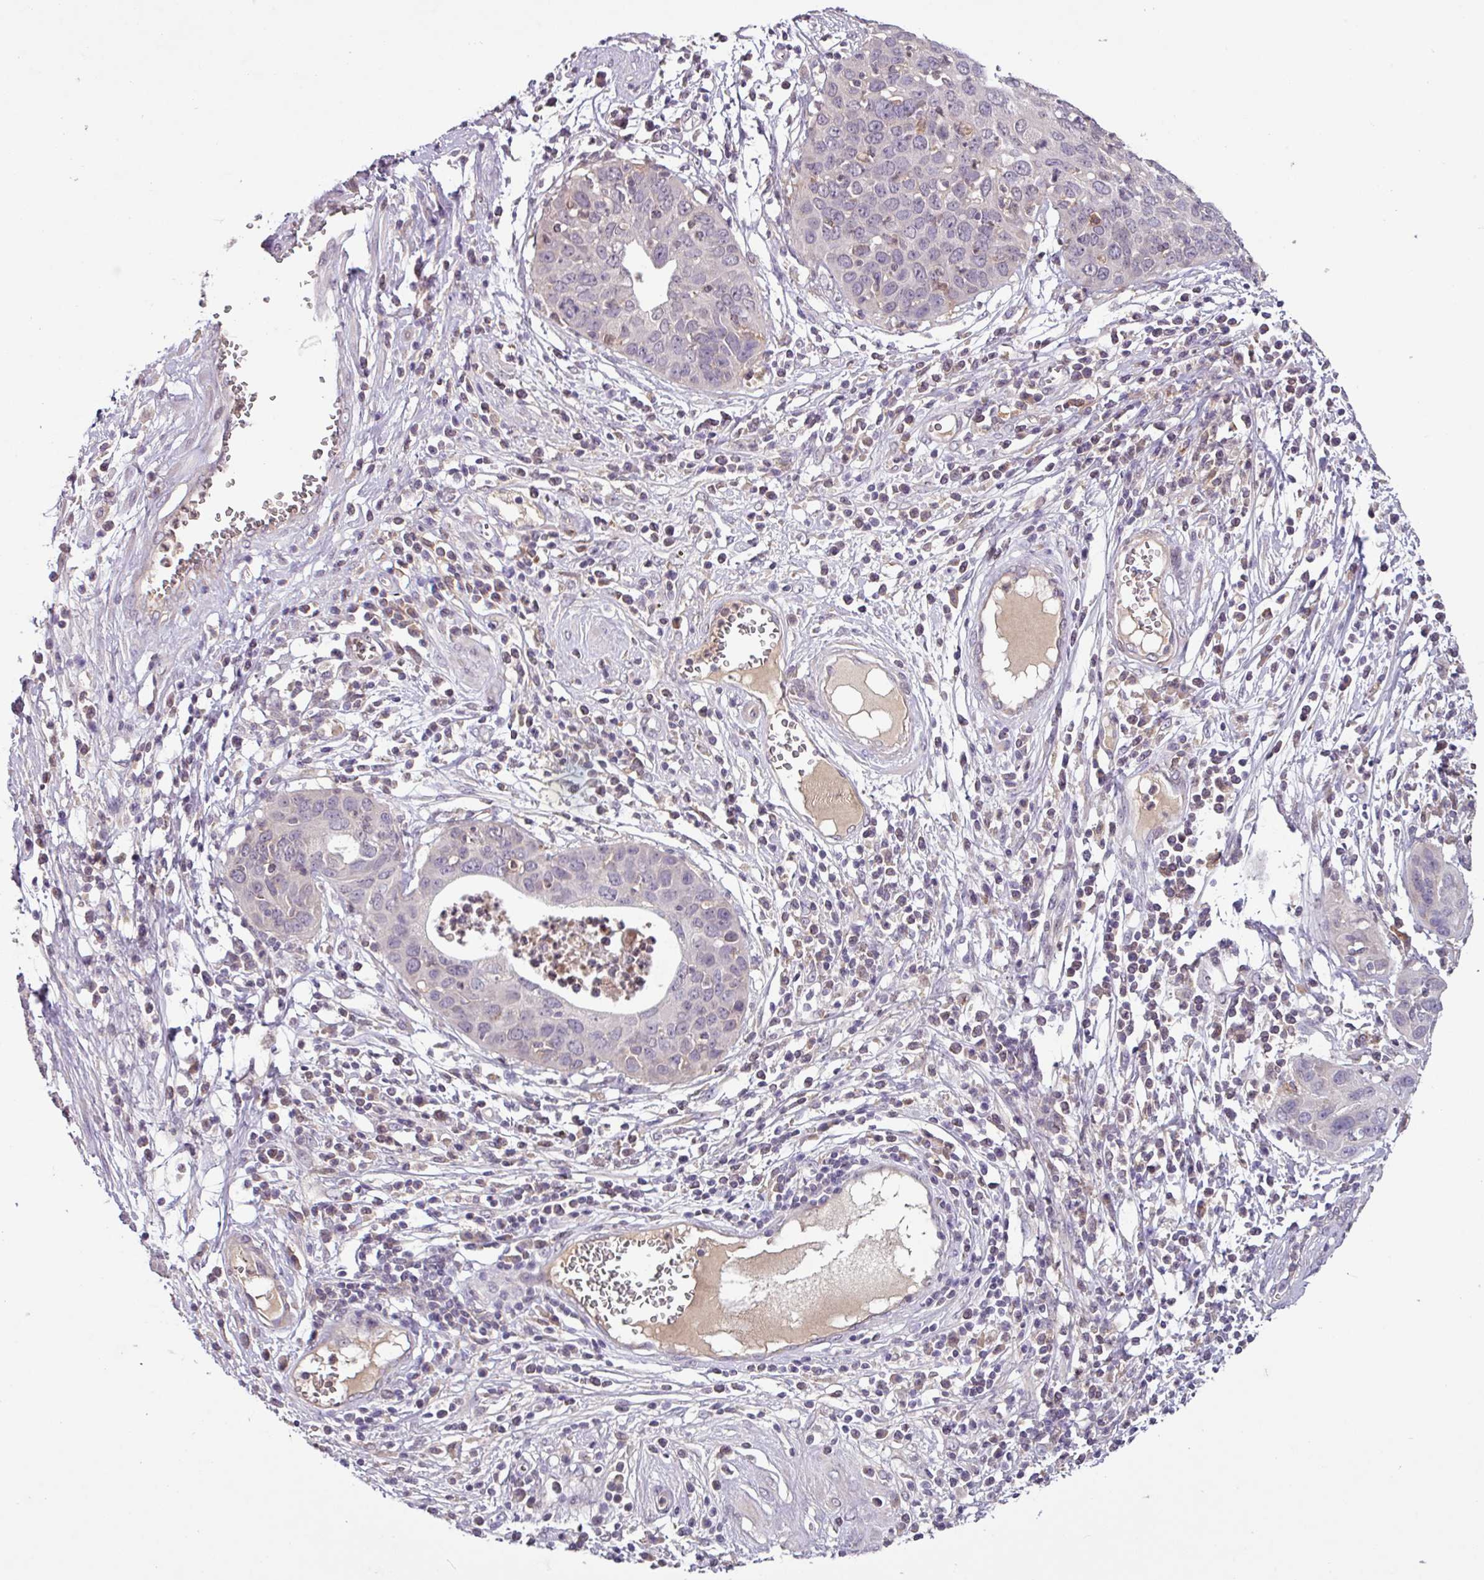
{"staining": {"intensity": "negative", "quantity": "none", "location": "none"}, "tissue": "cervical cancer", "cell_type": "Tumor cells", "image_type": "cancer", "snomed": [{"axis": "morphology", "description": "Squamous cell carcinoma, NOS"}, {"axis": "topography", "description": "Cervix"}], "caption": "An image of cervical cancer stained for a protein shows no brown staining in tumor cells.", "gene": "SLC5A10", "patient": {"sex": "female", "age": 36}}